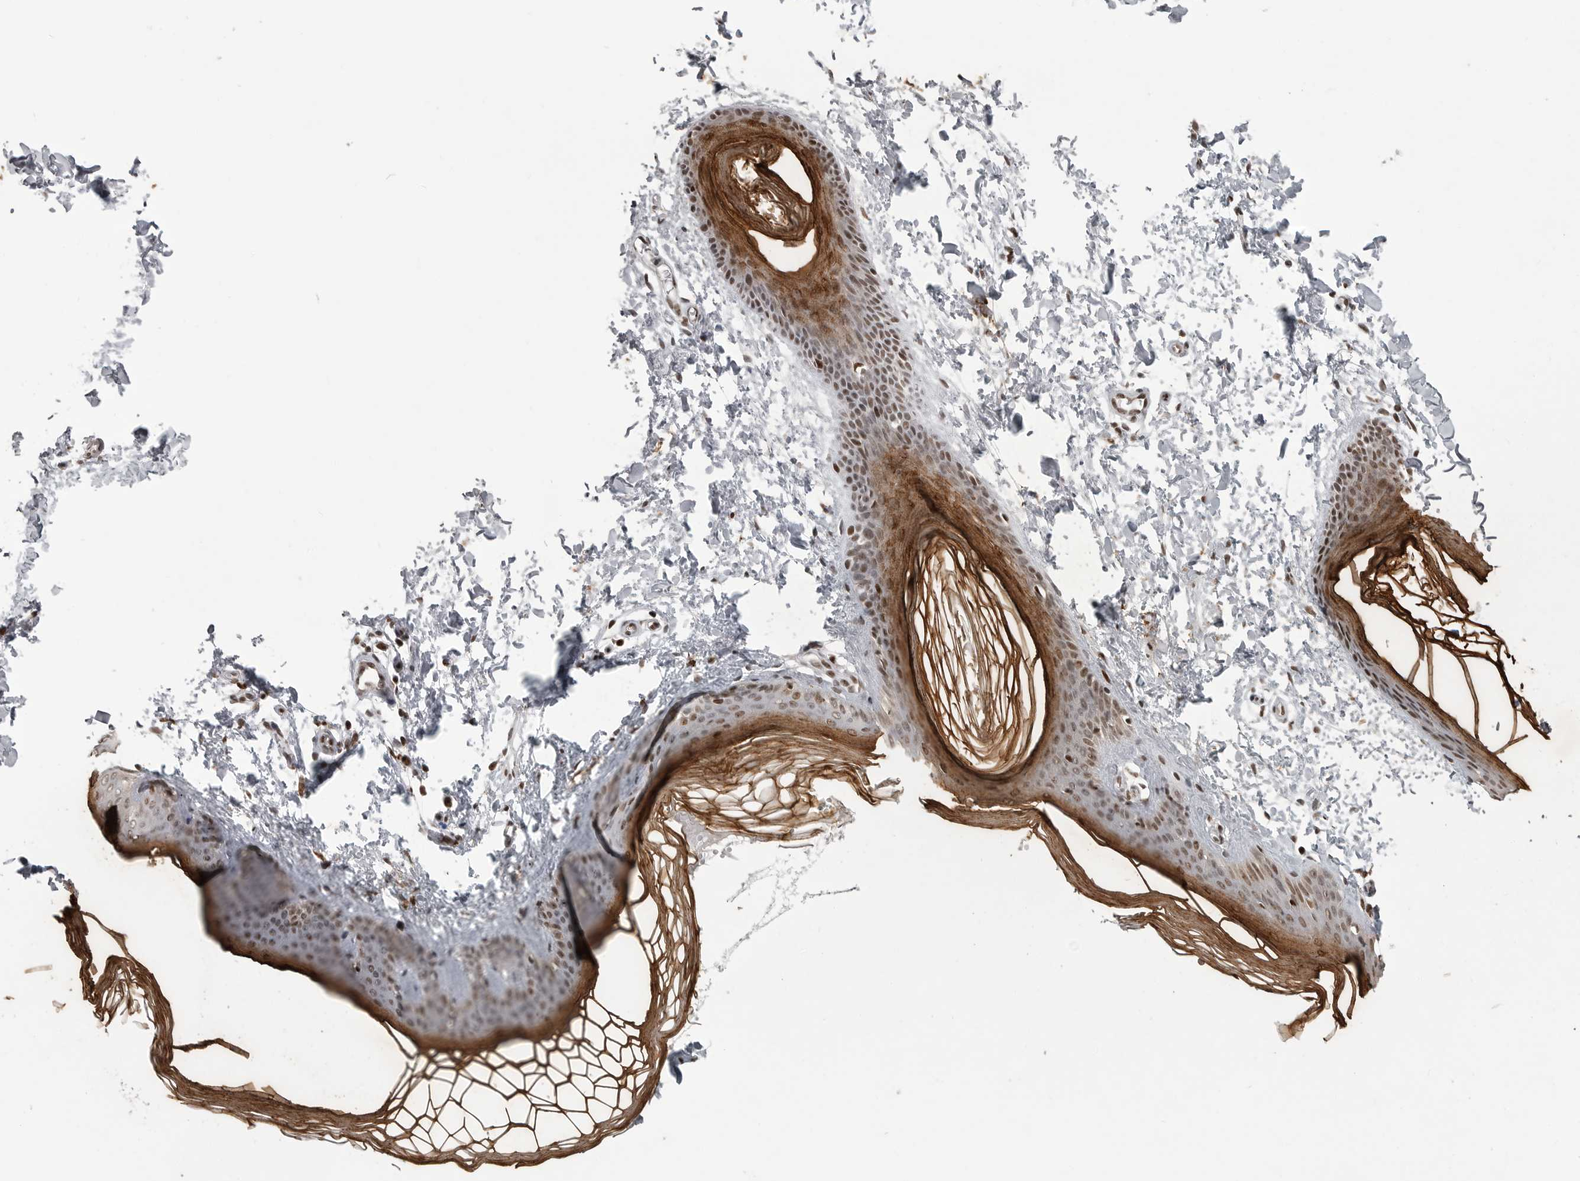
{"staining": {"intensity": "strong", "quantity": ">75%", "location": "nuclear"}, "tissue": "skin", "cell_type": "Fibroblasts", "image_type": "normal", "snomed": [{"axis": "morphology", "description": "Normal tissue, NOS"}, {"axis": "topography", "description": "Skin"}], "caption": "Immunohistochemical staining of normal human skin exhibits high levels of strong nuclear staining in about >75% of fibroblasts.", "gene": "YAF2", "patient": {"sex": "female", "age": 27}}